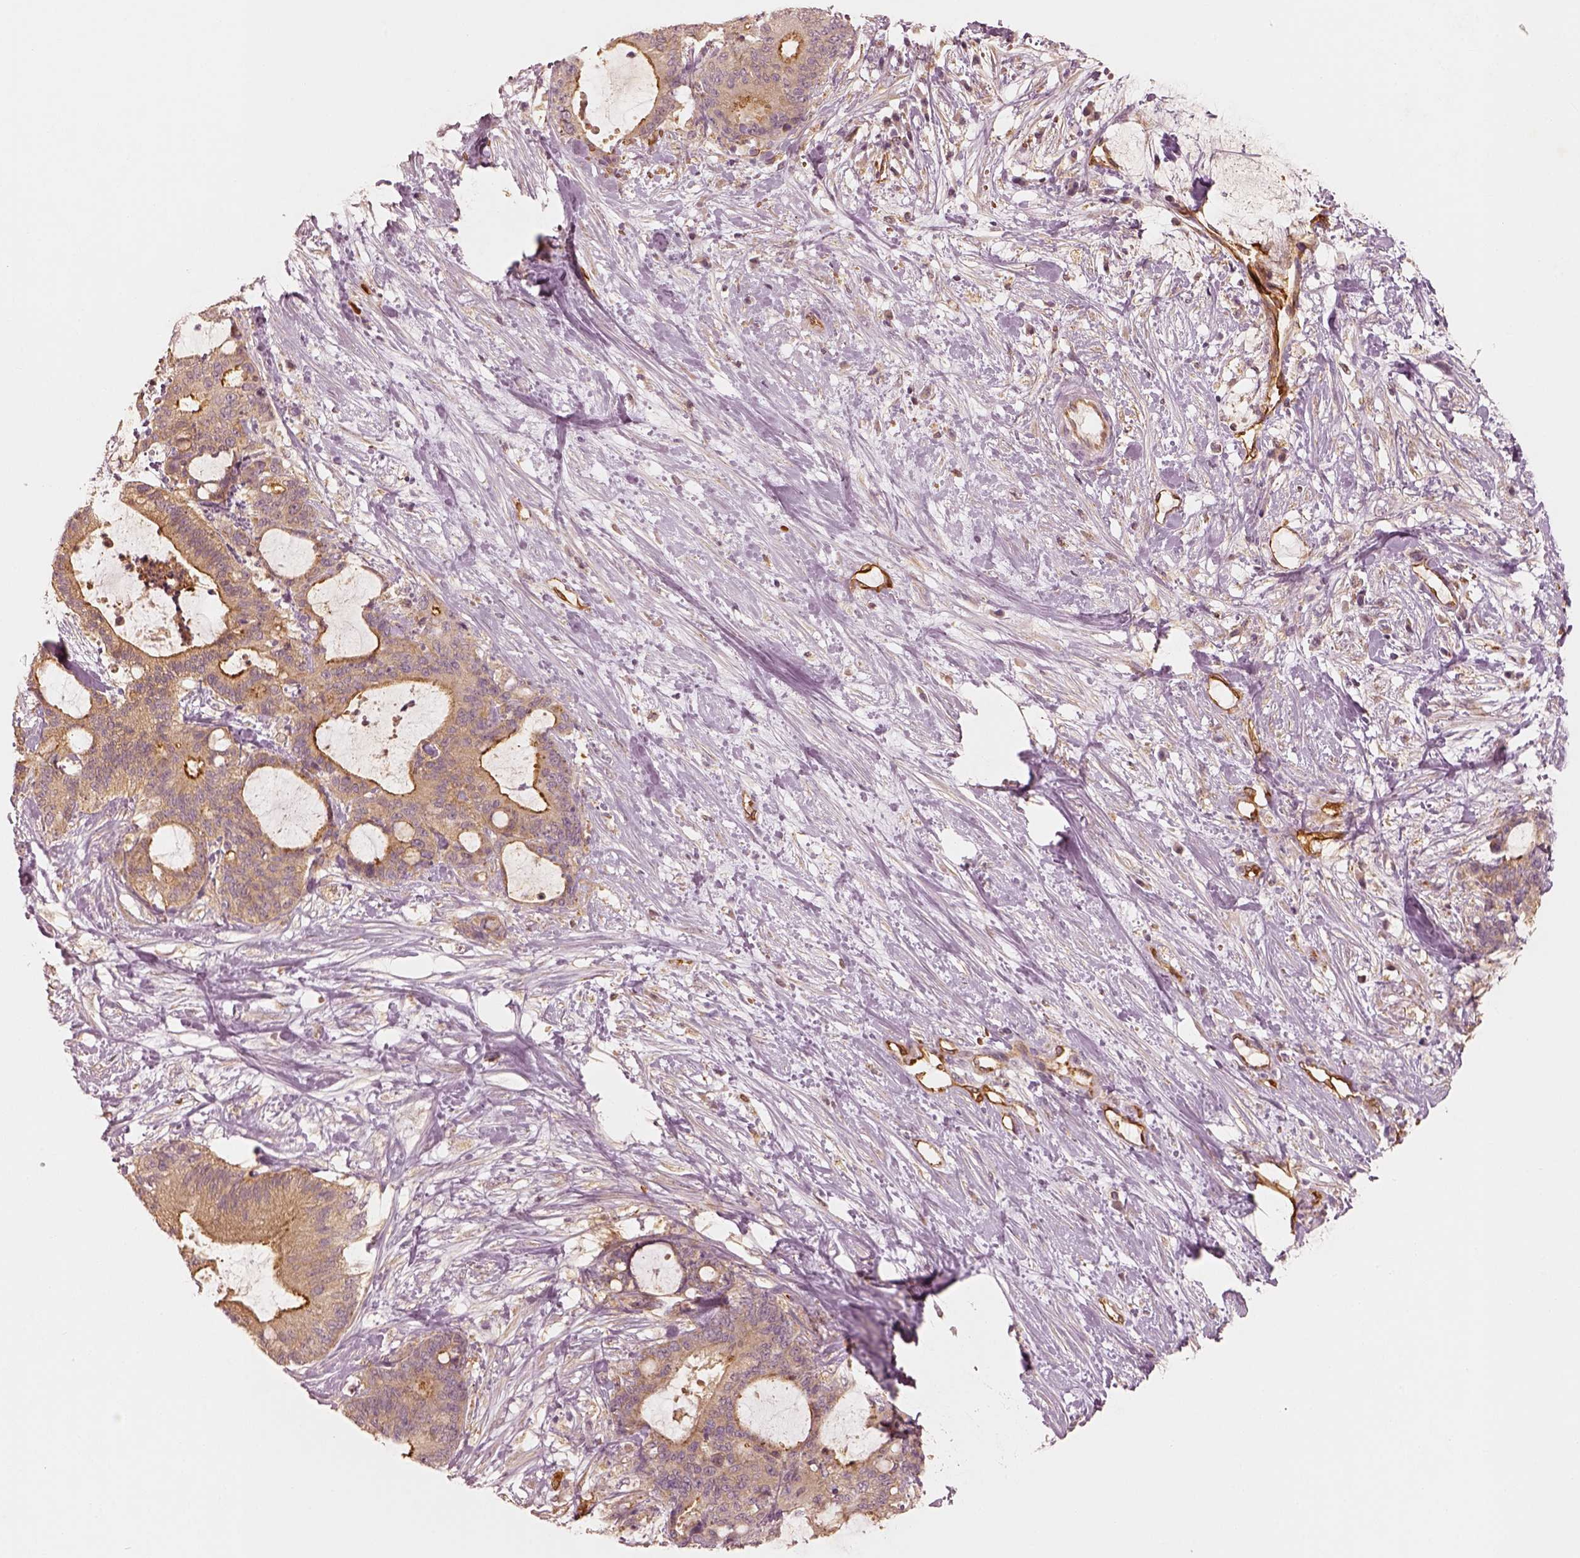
{"staining": {"intensity": "moderate", "quantity": ">75%", "location": "cytoplasmic/membranous"}, "tissue": "liver cancer", "cell_type": "Tumor cells", "image_type": "cancer", "snomed": [{"axis": "morphology", "description": "Cholangiocarcinoma"}, {"axis": "topography", "description": "Liver"}], "caption": "Immunohistochemical staining of human cholangiocarcinoma (liver) shows moderate cytoplasmic/membranous protein expression in approximately >75% of tumor cells.", "gene": "FSCN1", "patient": {"sex": "female", "age": 73}}